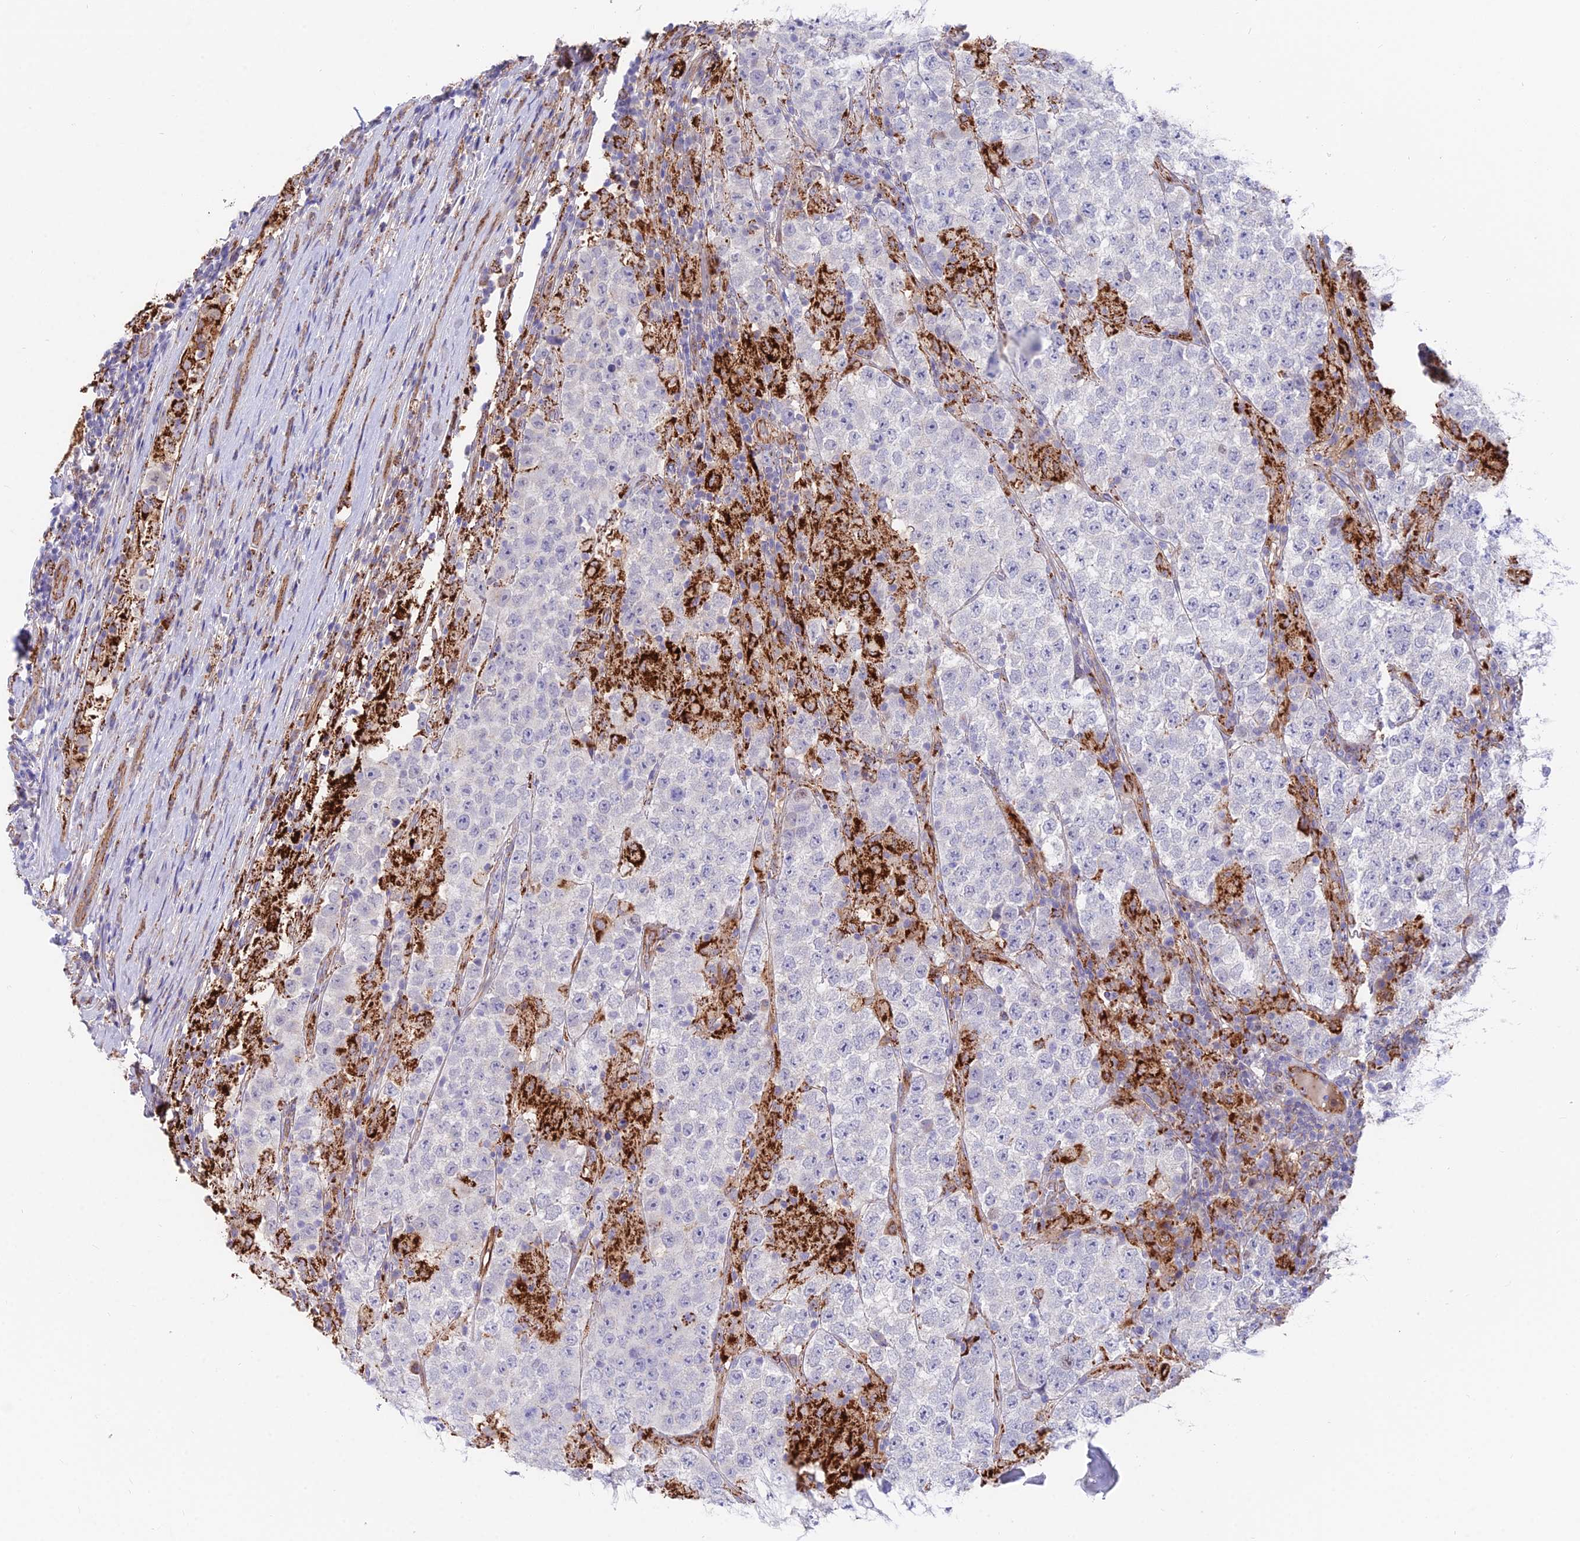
{"staining": {"intensity": "negative", "quantity": "none", "location": "none"}, "tissue": "testis cancer", "cell_type": "Tumor cells", "image_type": "cancer", "snomed": [{"axis": "morphology", "description": "Normal tissue, NOS"}, {"axis": "morphology", "description": "Urothelial carcinoma, High grade"}, {"axis": "morphology", "description": "Seminoma, NOS"}, {"axis": "morphology", "description": "Carcinoma, Embryonal, NOS"}, {"axis": "topography", "description": "Urinary bladder"}, {"axis": "topography", "description": "Testis"}], "caption": "Human testis seminoma stained for a protein using immunohistochemistry shows no staining in tumor cells.", "gene": "TIGD6", "patient": {"sex": "male", "age": 41}}